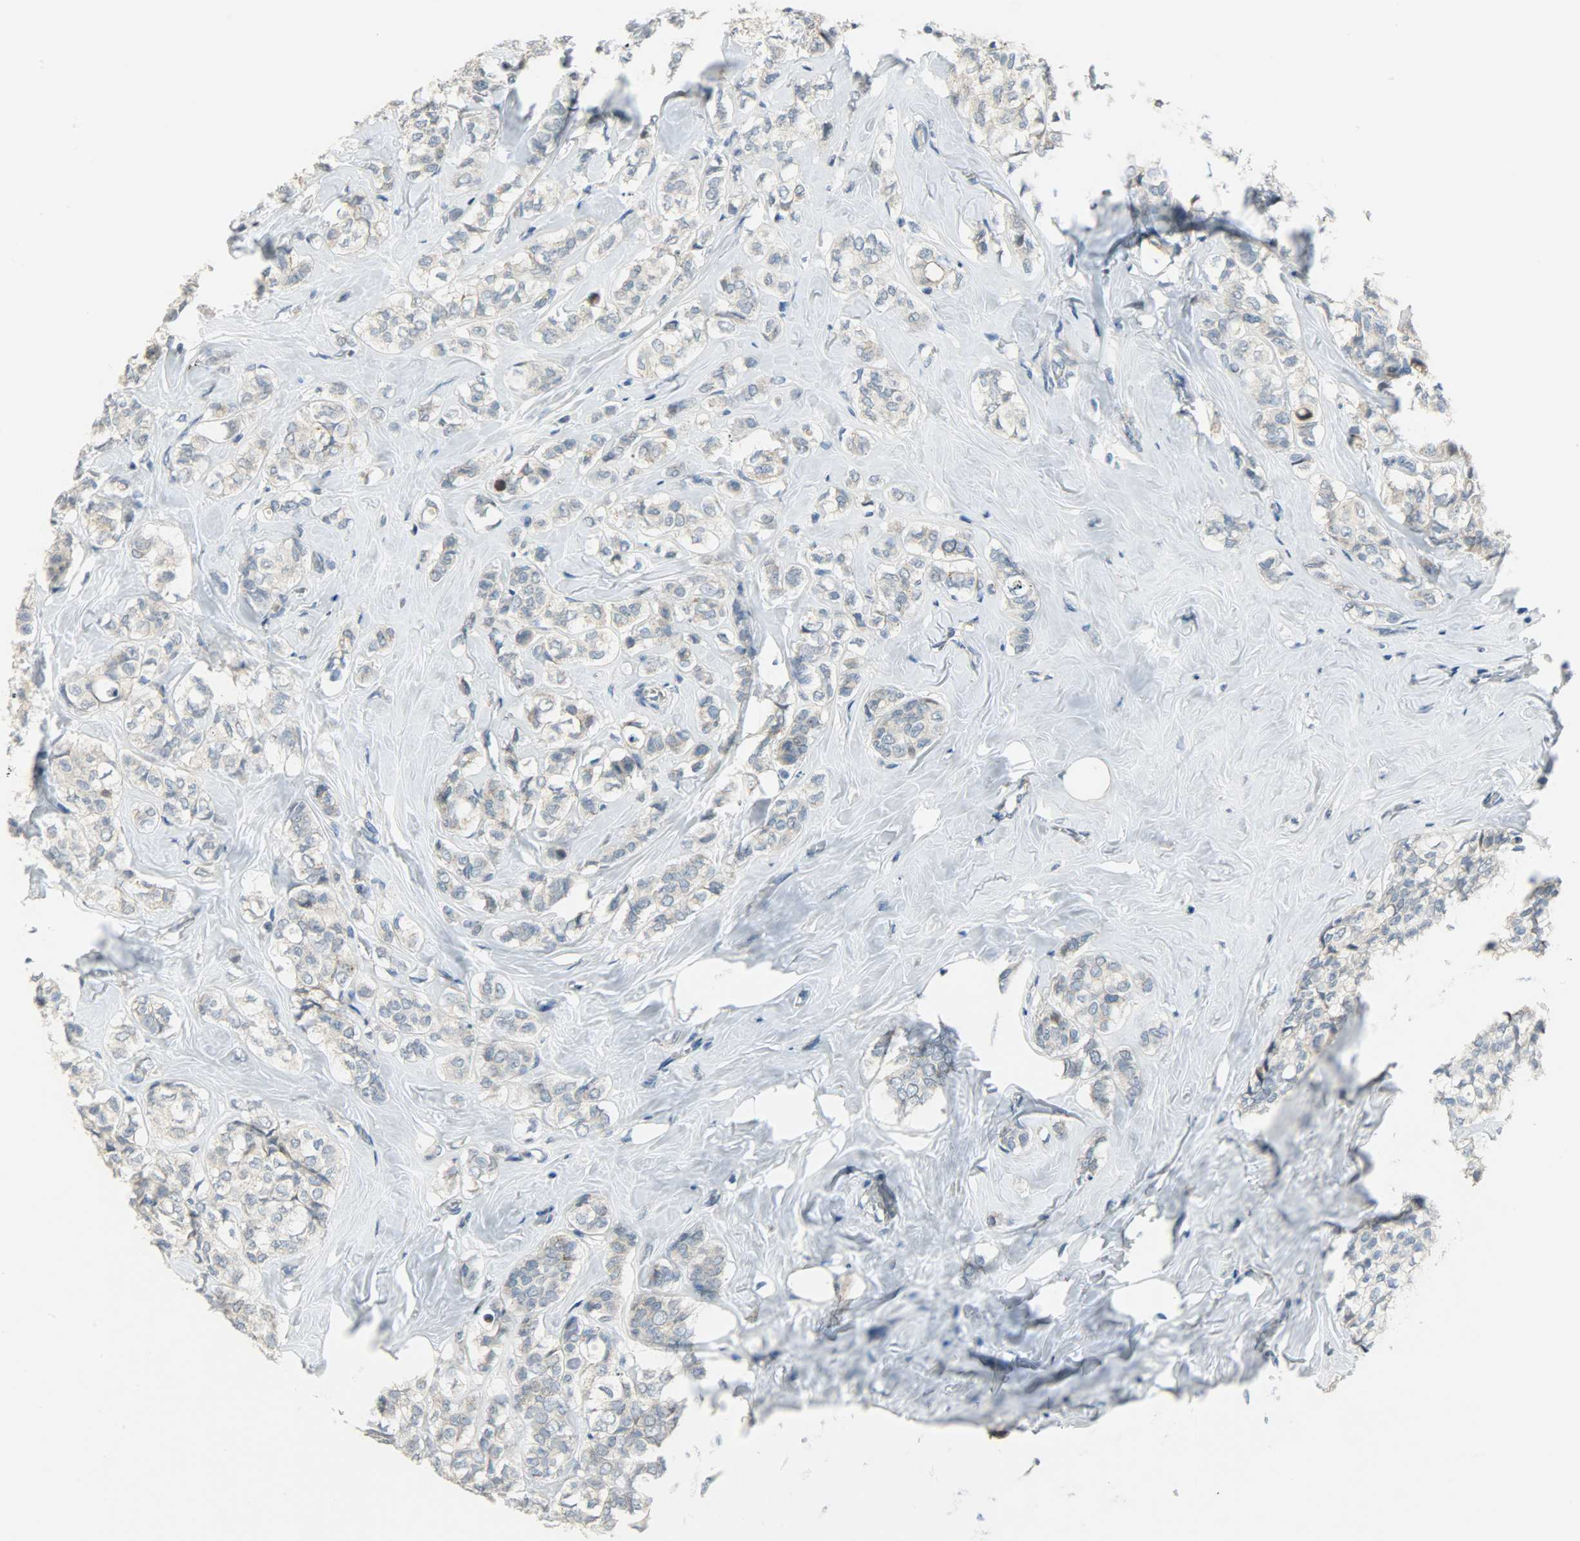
{"staining": {"intensity": "weak", "quantity": "25%-75%", "location": "cytoplasmic/membranous"}, "tissue": "breast cancer", "cell_type": "Tumor cells", "image_type": "cancer", "snomed": [{"axis": "morphology", "description": "Lobular carcinoma"}, {"axis": "topography", "description": "Breast"}], "caption": "High-power microscopy captured an immunohistochemistry histopathology image of breast cancer (lobular carcinoma), revealing weak cytoplasmic/membranous staining in about 25%-75% of tumor cells. The protein is stained brown, and the nuclei are stained in blue (DAB (3,3'-diaminobenzidine) IHC with brightfield microscopy, high magnification).", "gene": "PPP1R1B", "patient": {"sex": "female", "age": 60}}